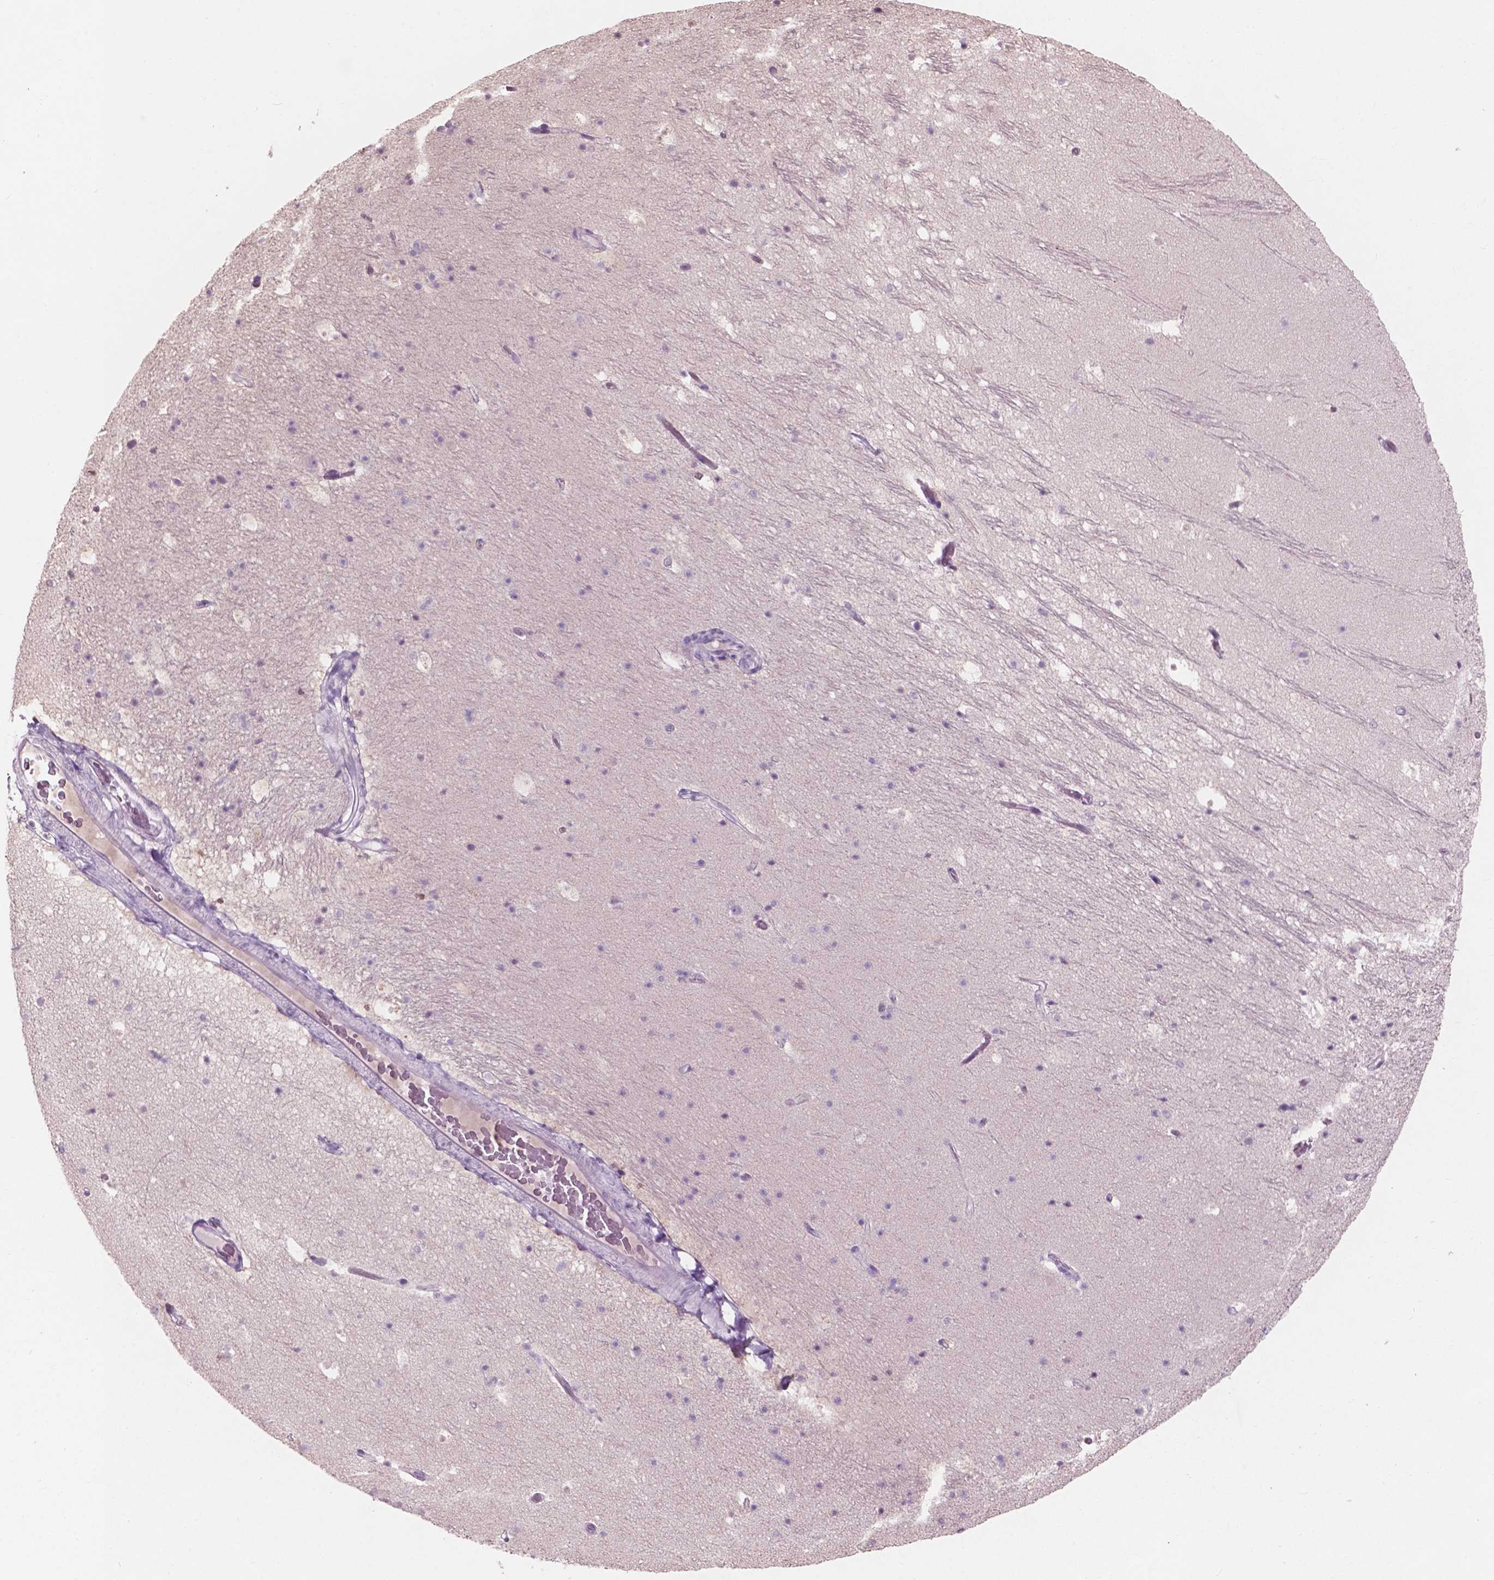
{"staining": {"intensity": "negative", "quantity": "none", "location": "none"}, "tissue": "hippocampus", "cell_type": "Glial cells", "image_type": "normal", "snomed": [{"axis": "morphology", "description": "Normal tissue, NOS"}, {"axis": "topography", "description": "Hippocampus"}], "caption": "IHC image of normal hippocampus: human hippocampus stained with DAB demonstrates no significant protein staining in glial cells.", "gene": "AWAT1", "patient": {"sex": "male", "age": 26}}